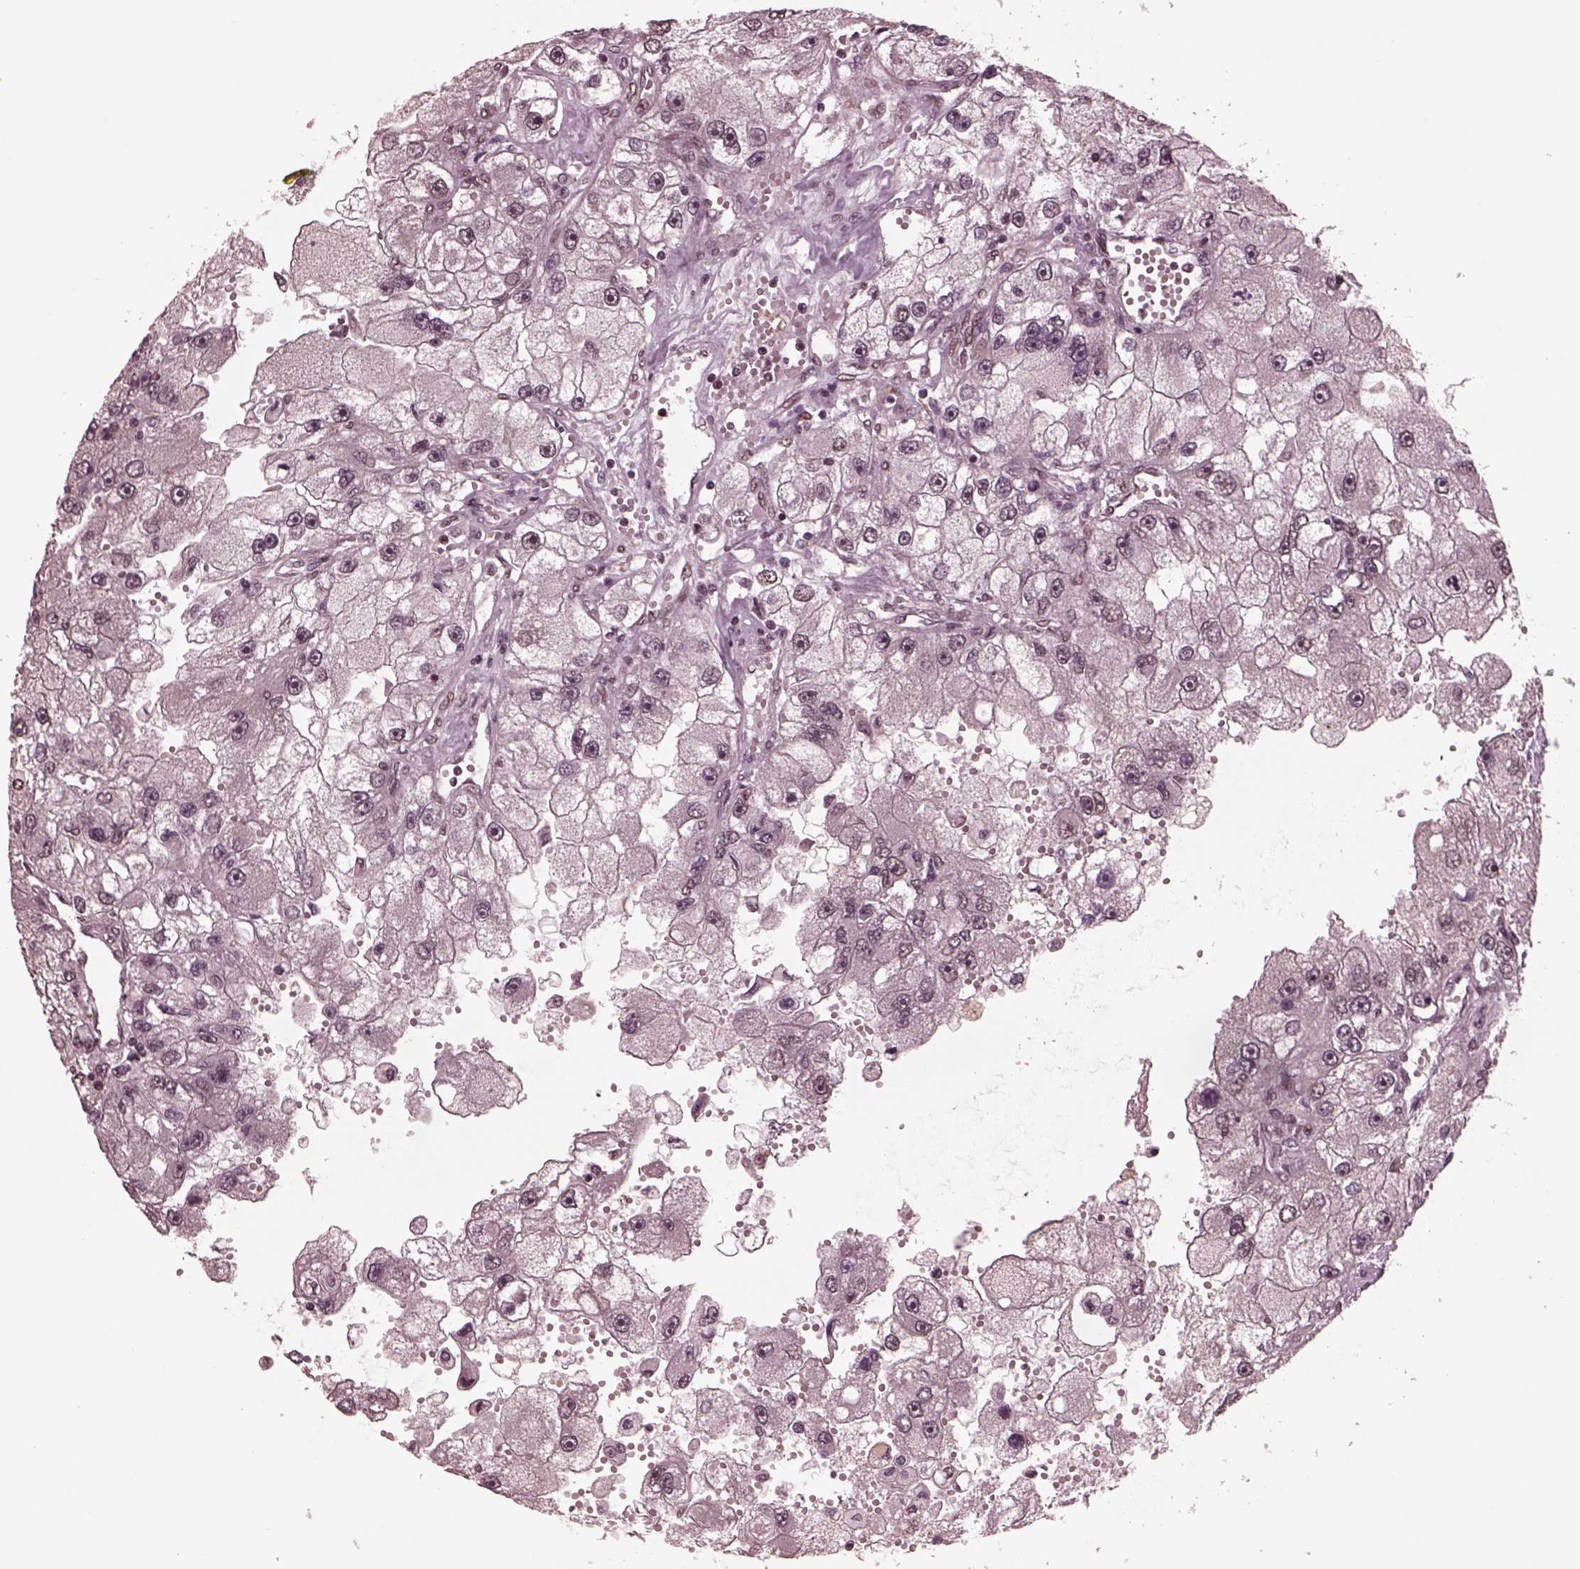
{"staining": {"intensity": "weak", "quantity": "<25%", "location": "nuclear"}, "tissue": "renal cancer", "cell_type": "Tumor cells", "image_type": "cancer", "snomed": [{"axis": "morphology", "description": "Adenocarcinoma, NOS"}, {"axis": "topography", "description": "Kidney"}], "caption": "This photomicrograph is of renal cancer (adenocarcinoma) stained with immunohistochemistry to label a protein in brown with the nuclei are counter-stained blue. There is no staining in tumor cells. (DAB (3,3'-diaminobenzidine) immunohistochemistry, high magnification).", "gene": "NAP1L5", "patient": {"sex": "male", "age": 63}}